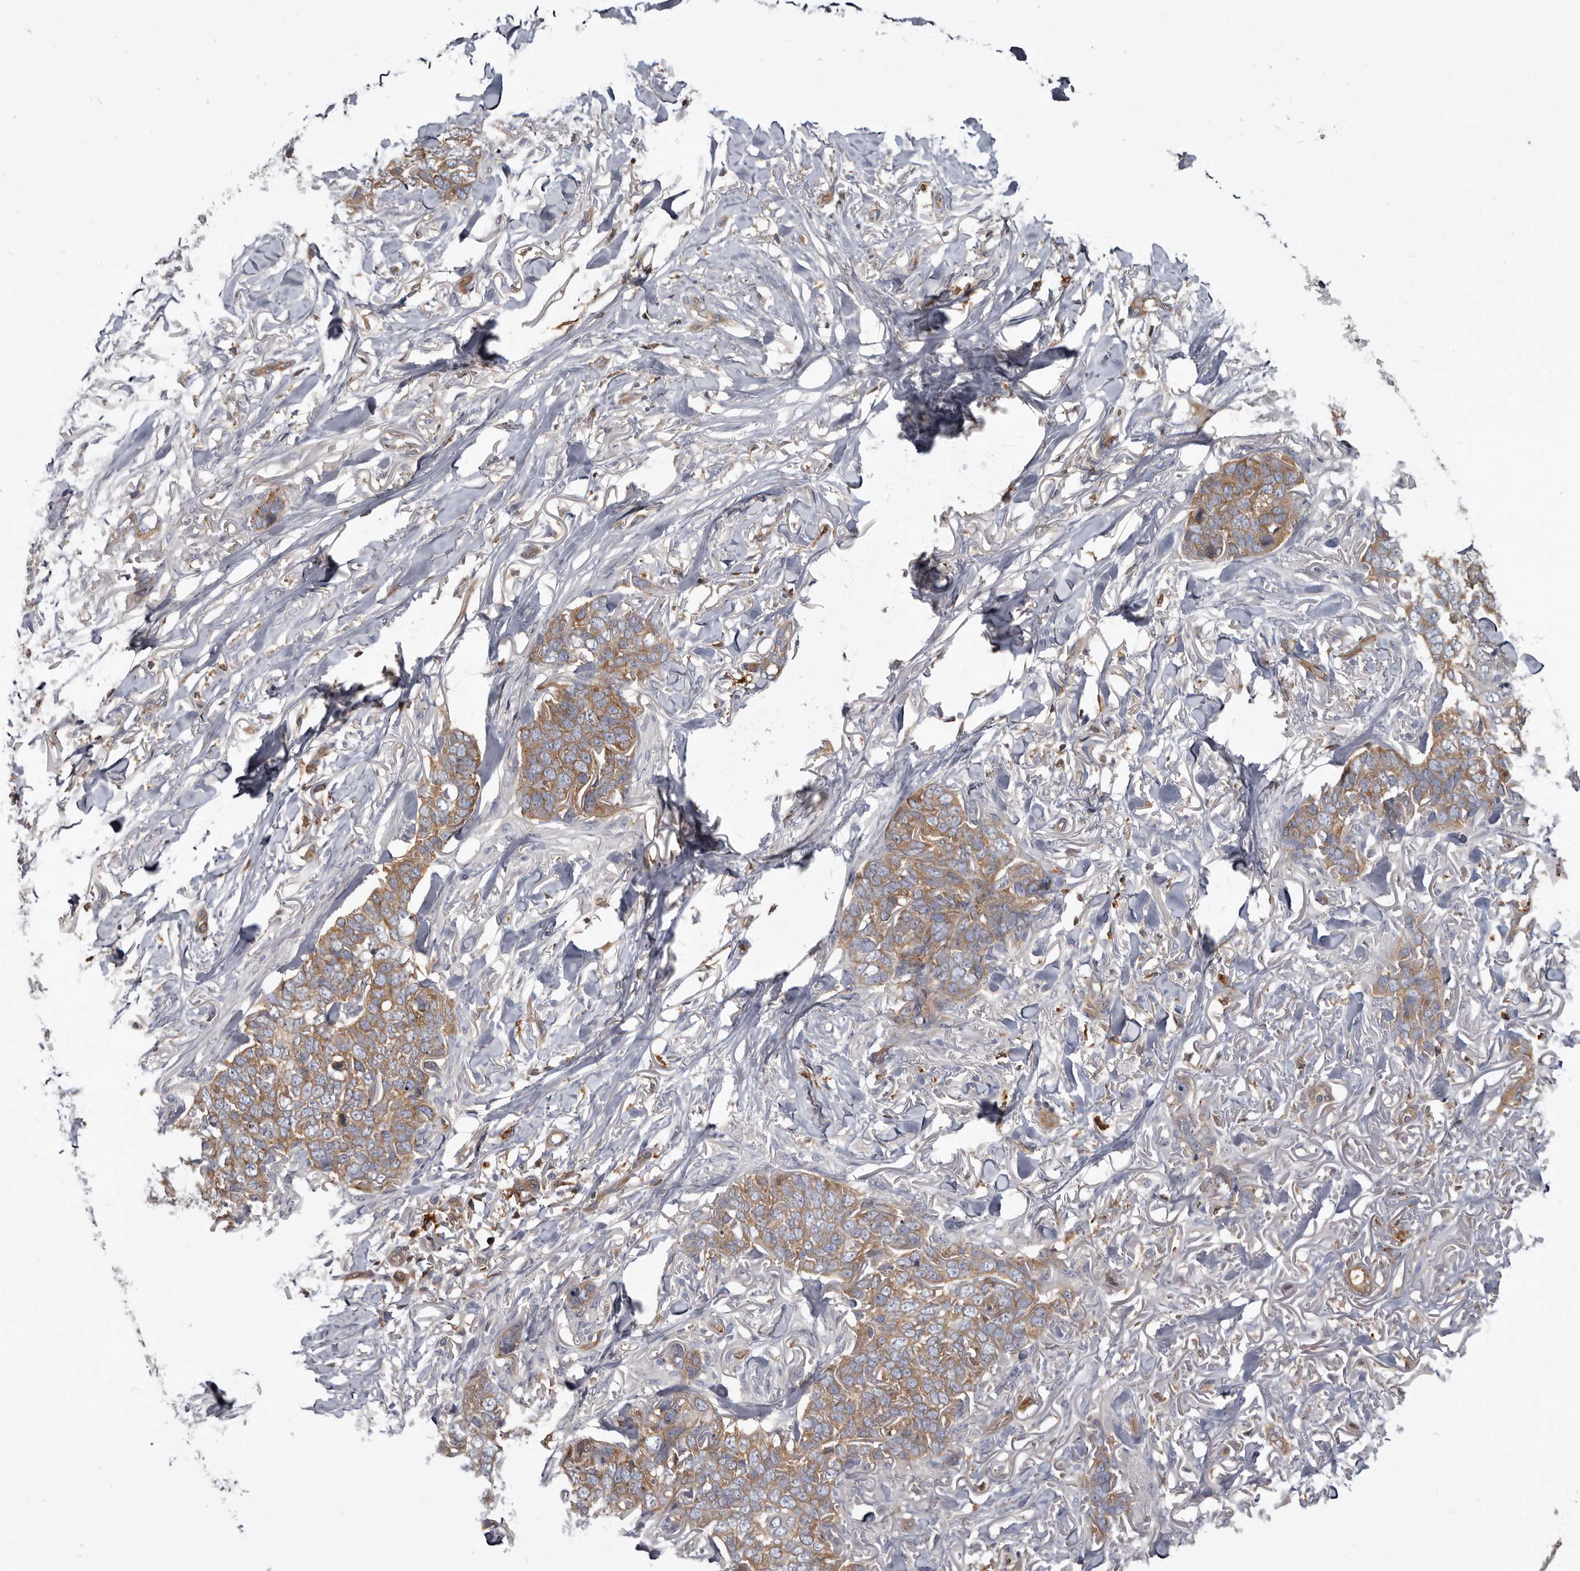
{"staining": {"intensity": "moderate", "quantity": ">75%", "location": "cytoplasmic/membranous"}, "tissue": "skin cancer", "cell_type": "Tumor cells", "image_type": "cancer", "snomed": [{"axis": "morphology", "description": "Normal tissue, NOS"}, {"axis": "morphology", "description": "Basal cell carcinoma"}, {"axis": "topography", "description": "Skin"}], "caption": "Immunohistochemical staining of human skin cancer shows moderate cytoplasmic/membranous protein positivity in approximately >75% of tumor cells.", "gene": "CBL", "patient": {"sex": "male", "age": 77}}